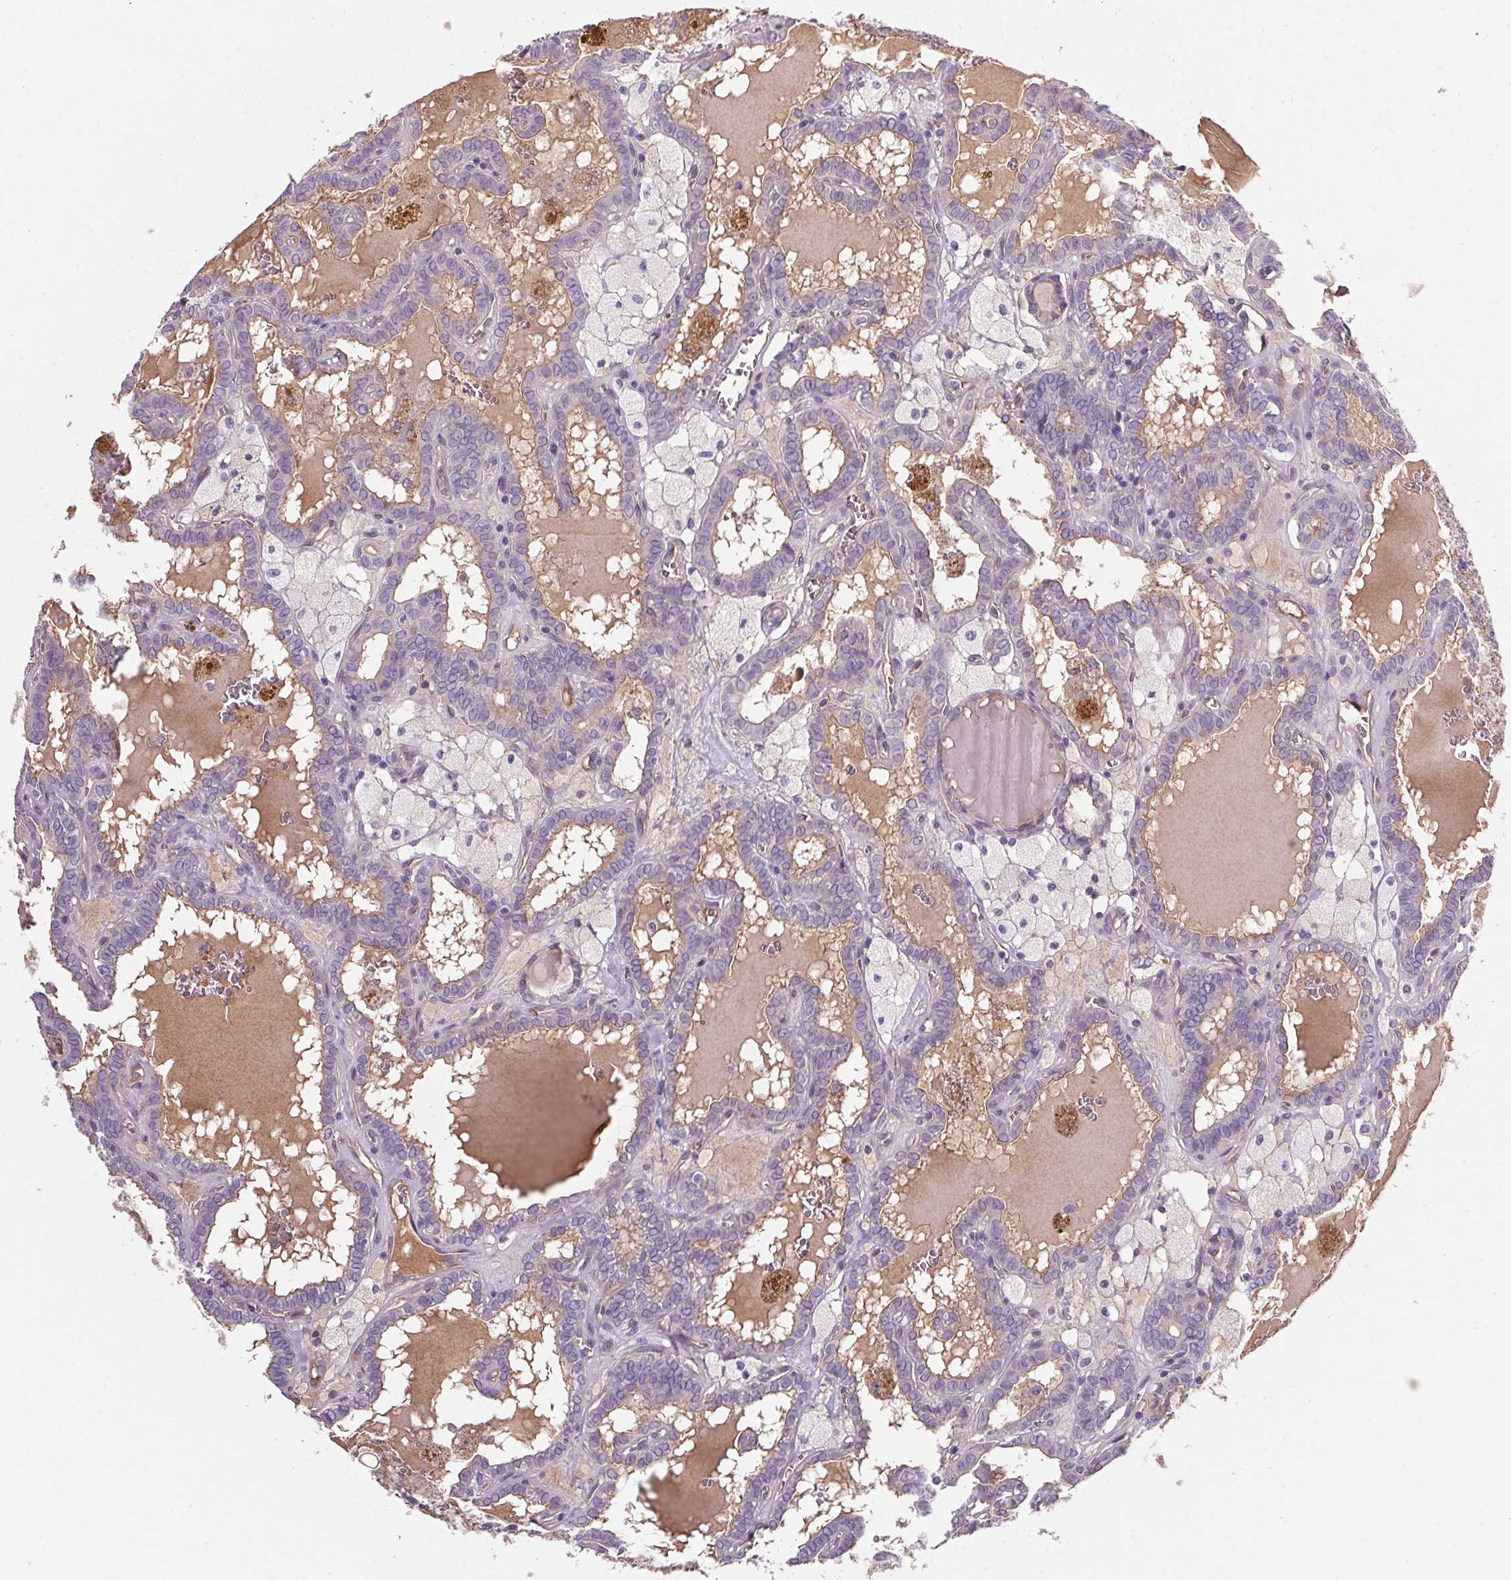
{"staining": {"intensity": "weak", "quantity": "25%-75%", "location": "cytoplasmic/membranous"}, "tissue": "thyroid cancer", "cell_type": "Tumor cells", "image_type": "cancer", "snomed": [{"axis": "morphology", "description": "Papillary adenocarcinoma, NOS"}, {"axis": "topography", "description": "Thyroid gland"}], "caption": "A low amount of weak cytoplasmic/membranous staining is identified in approximately 25%-75% of tumor cells in thyroid cancer tissue.", "gene": "APOC4", "patient": {"sex": "female", "age": 39}}